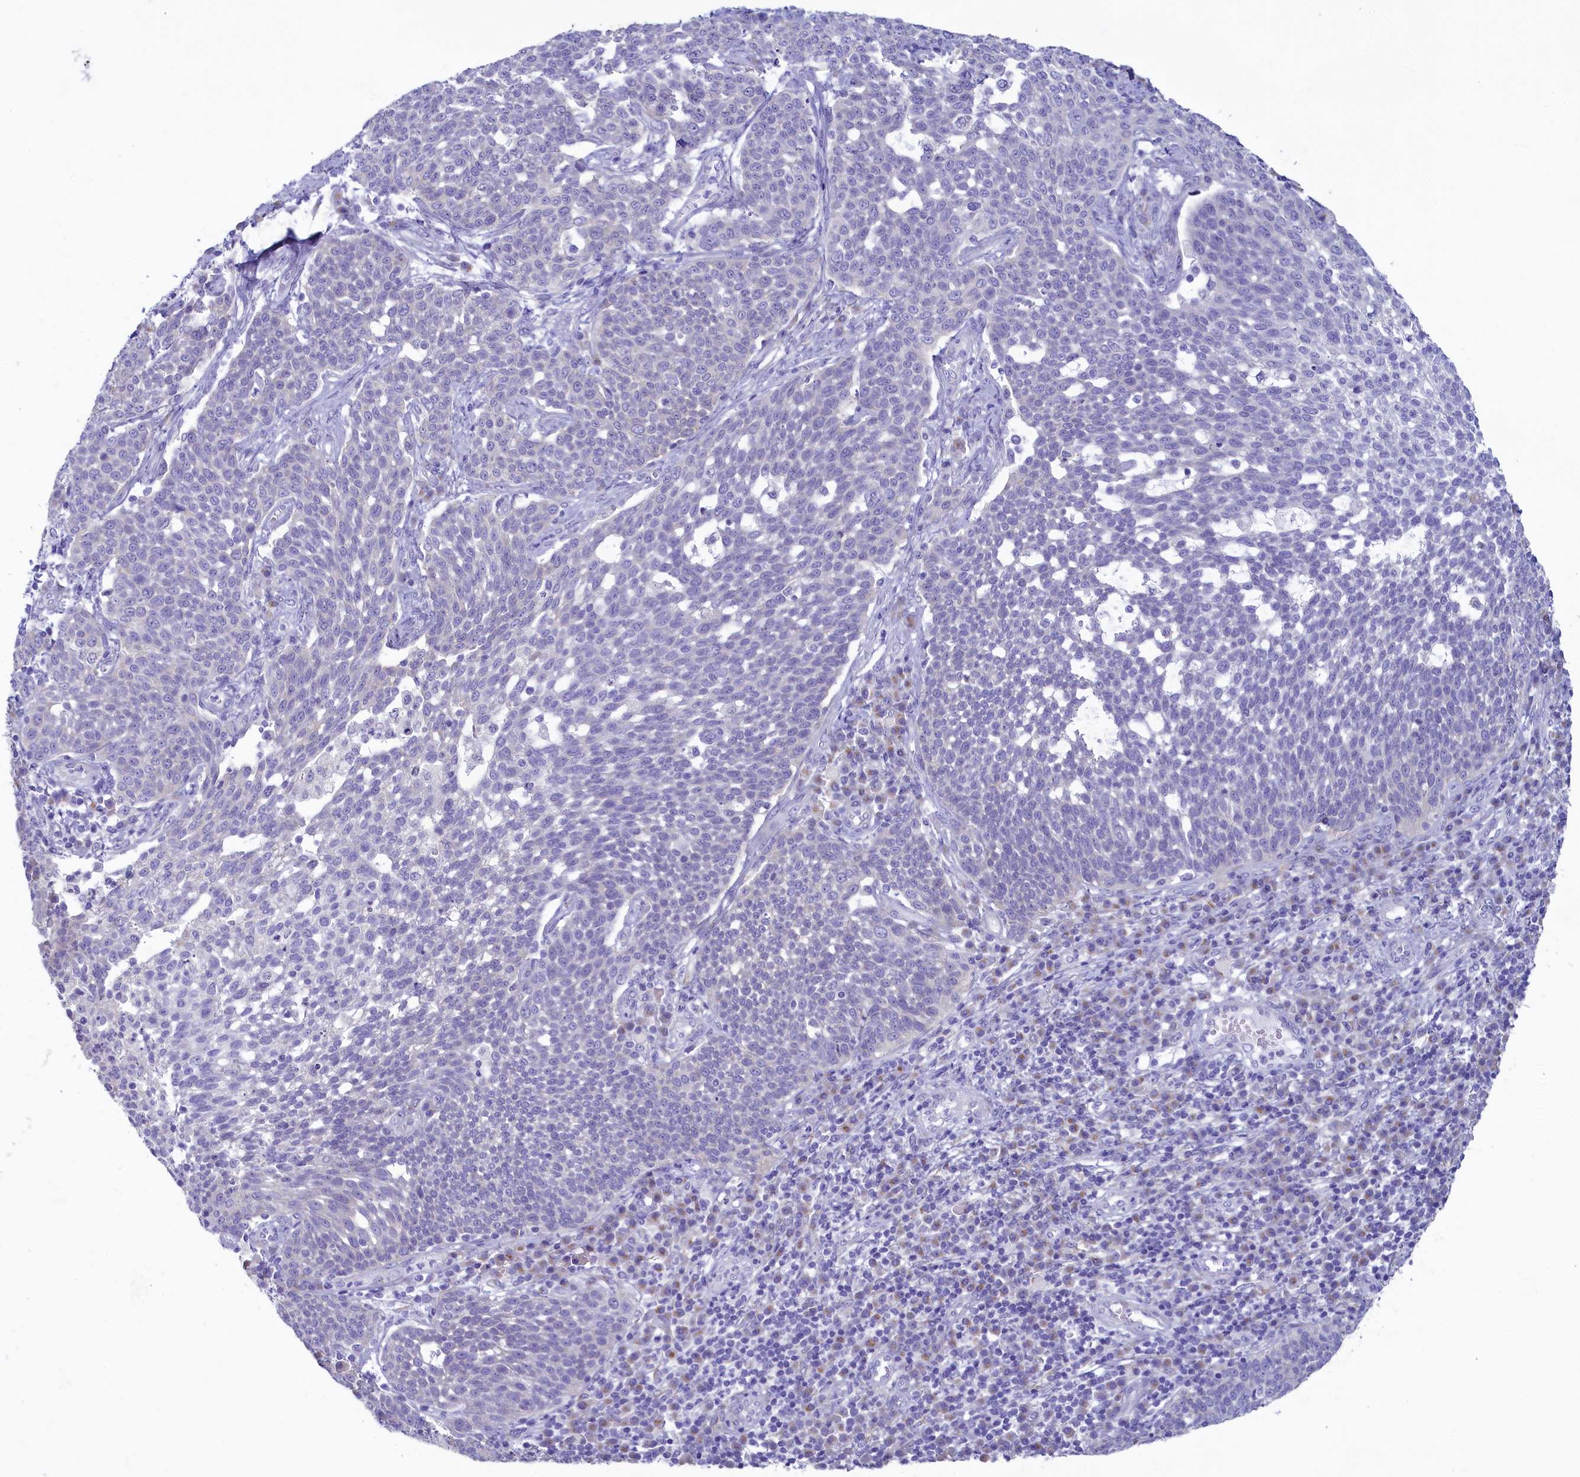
{"staining": {"intensity": "negative", "quantity": "none", "location": "none"}, "tissue": "cervical cancer", "cell_type": "Tumor cells", "image_type": "cancer", "snomed": [{"axis": "morphology", "description": "Squamous cell carcinoma, NOS"}, {"axis": "topography", "description": "Cervix"}], "caption": "Immunohistochemistry (IHC) image of human cervical cancer stained for a protein (brown), which demonstrates no expression in tumor cells. Nuclei are stained in blue.", "gene": "SKA3", "patient": {"sex": "female", "age": 34}}